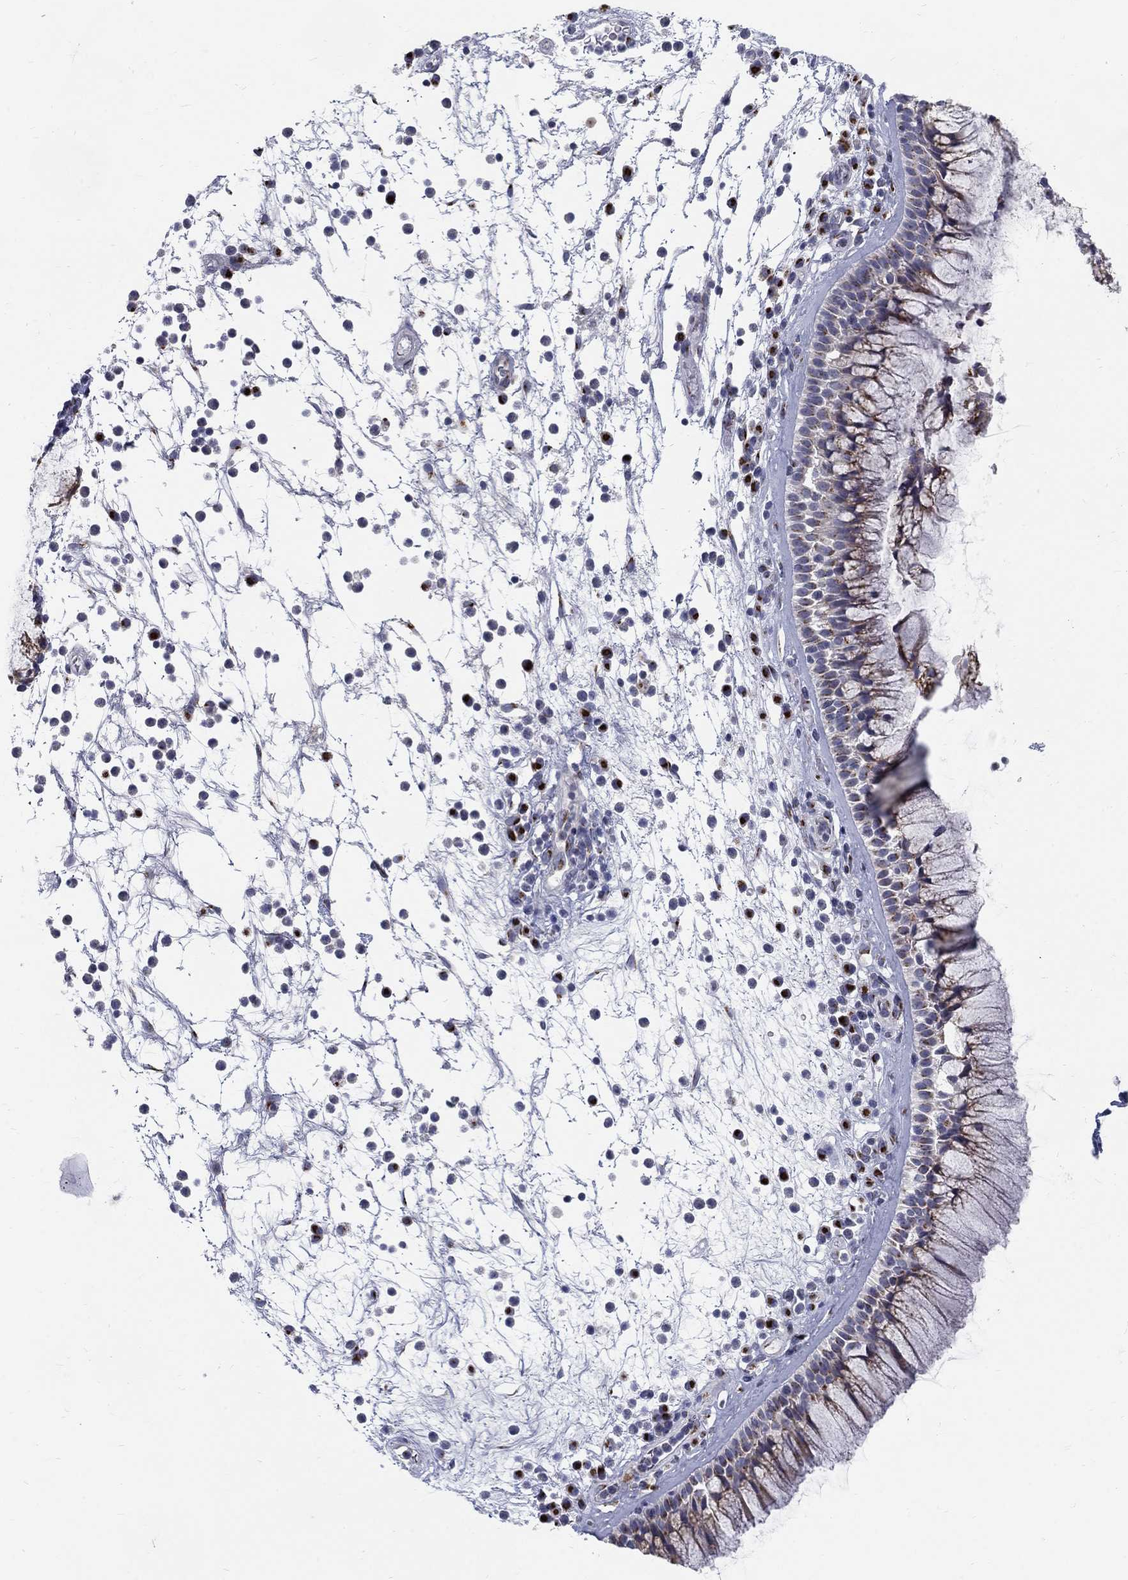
{"staining": {"intensity": "moderate", "quantity": "25%-75%", "location": "cytoplasmic/membranous"}, "tissue": "nasopharynx", "cell_type": "Respiratory epithelial cells", "image_type": "normal", "snomed": [{"axis": "morphology", "description": "Normal tissue, NOS"}, {"axis": "topography", "description": "Nasopharynx"}], "caption": "Immunohistochemical staining of benign human nasopharynx displays moderate cytoplasmic/membranous protein staining in approximately 25%-75% of respiratory epithelial cells.", "gene": "PANK3", "patient": {"sex": "male", "age": 77}}